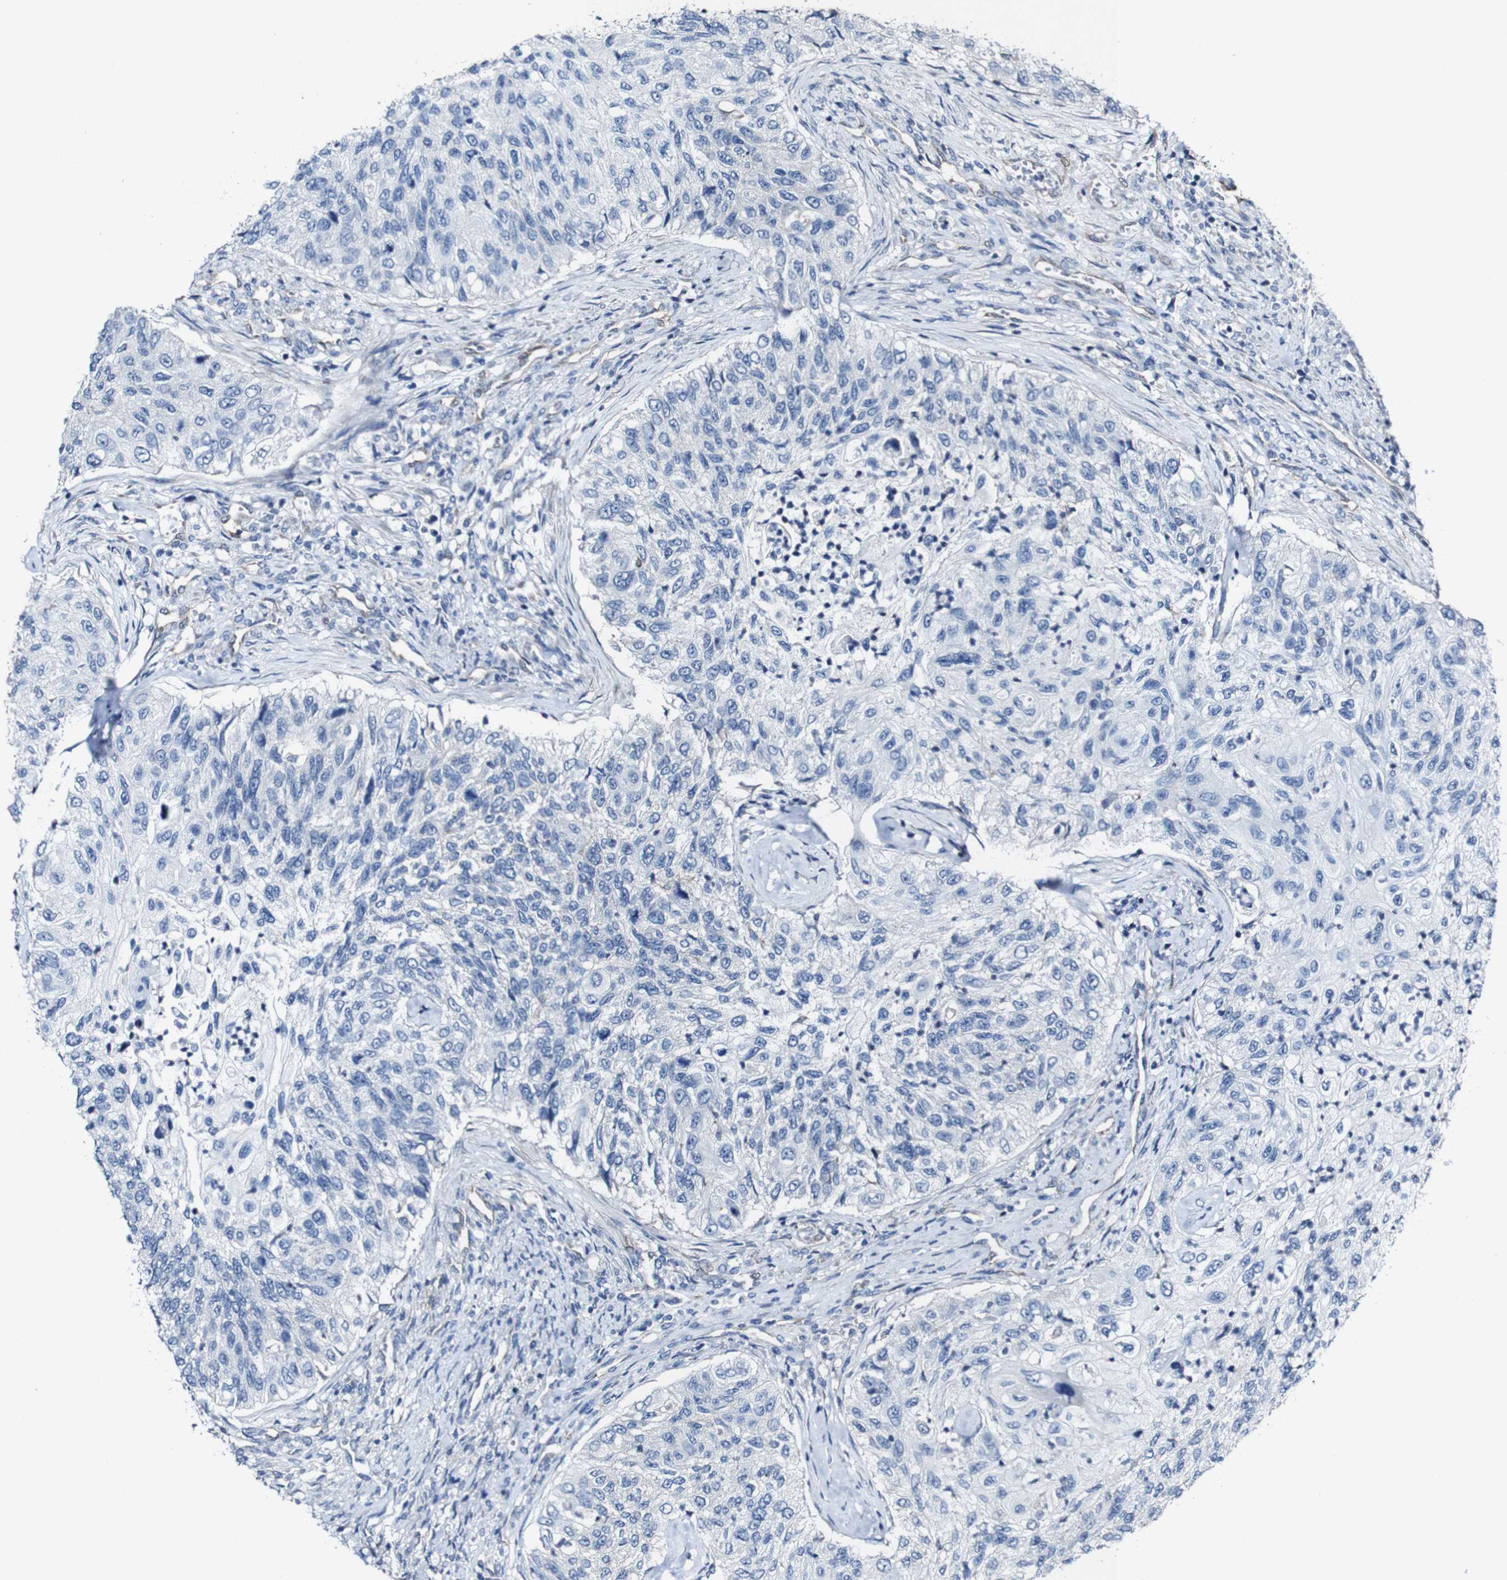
{"staining": {"intensity": "negative", "quantity": "none", "location": "none"}, "tissue": "urothelial cancer", "cell_type": "Tumor cells", "image_type": "cancer", "snomed": [{"axis": "morphology", "description": "Urothelial carcinoma, High grade"}, {"axis": "topography", "description": "Urinary bladder"}], "caption": "An image of human urothelial cancer is negative for staining in tumor cells.", "gene": "GRAMD1A", "patient": {"sex": "female", "age": 60}}